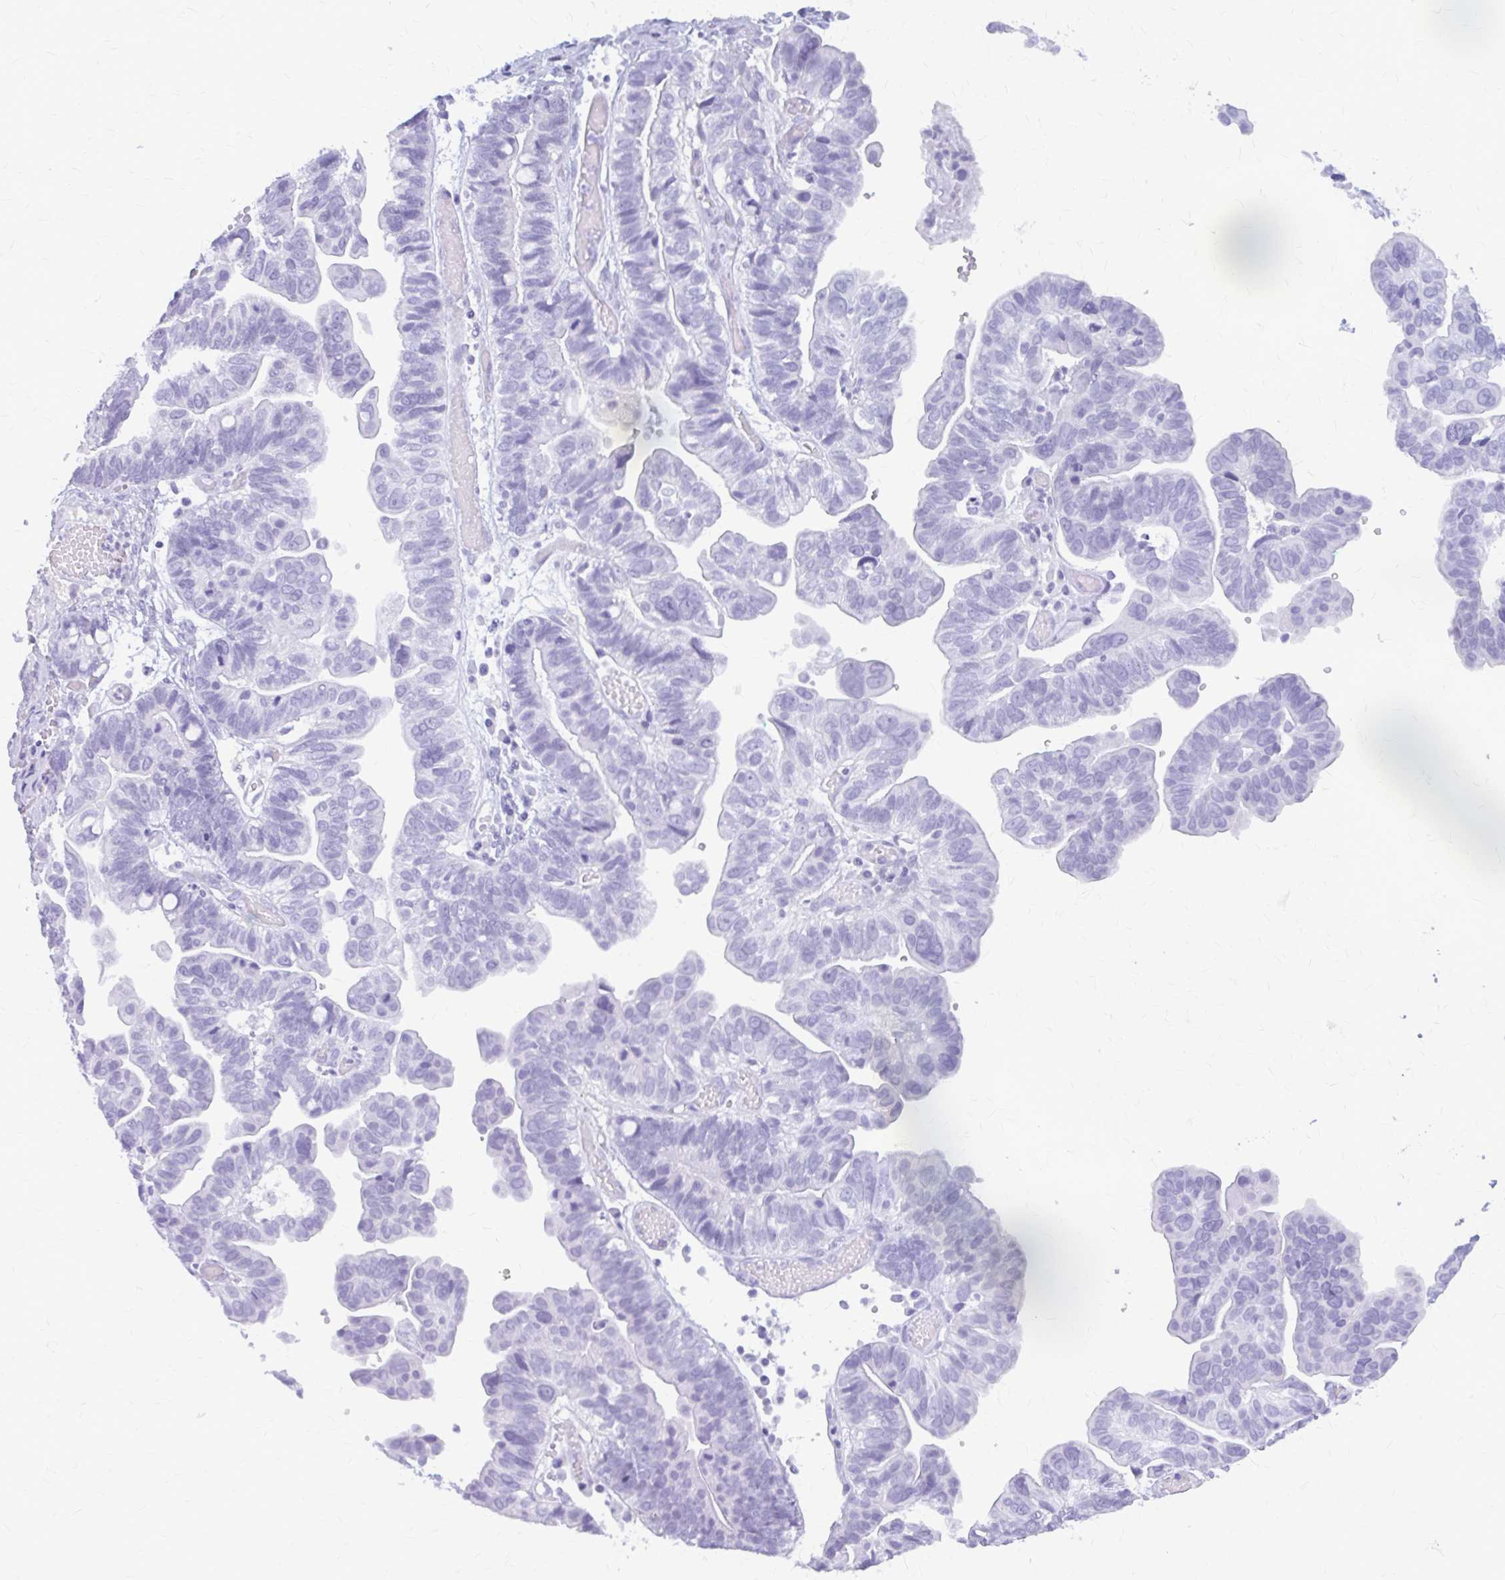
{"staining": {"intensity": "negative", "quantity": "none", "location": "none"}, "tissue": "ovarian cancer", "cell_type": "Tumor cells", "image_type": "cancer", "snomed": [{"axis": "morphology", "description": "Cystadenocarcinoma, serous, NOS"}, {"axis": "topography", "description": "Ovary"}], "caption": "A high-resolution micrograph shows immunohistochemistry staining of ovarian cancer (serous cystadenocarcinoma), which displays no significant positivity in tumor cells.", "gene": "KLHDC7A", "patient": {"sex": "female", "age": 56}}